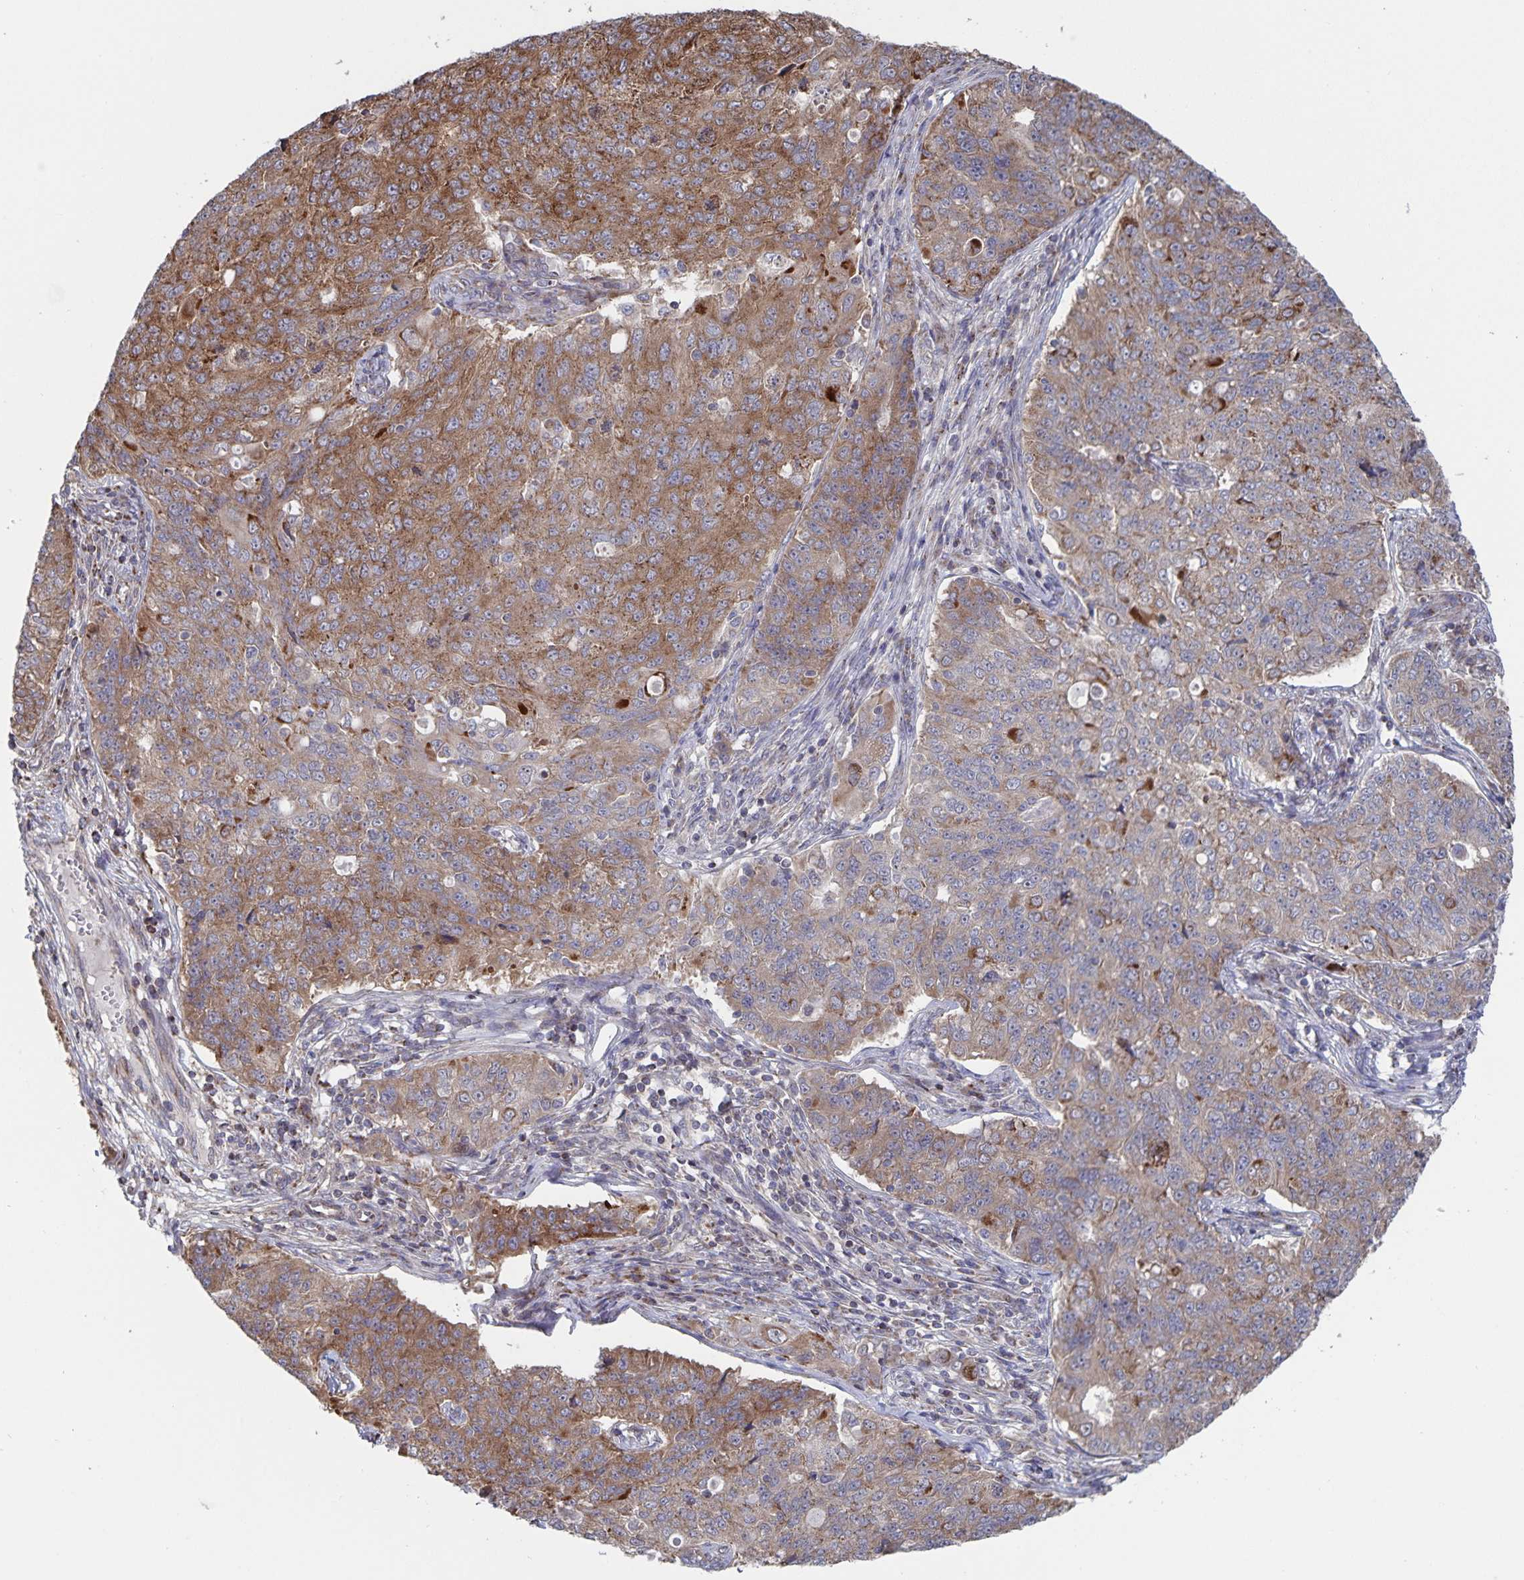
{"staining": {"intensity": "moderate", "quantity": ">75%", "location": "cytoplasmic/membranous"}, "tissue": "endometrial cancer", "cell_type": "Tumor cells", "image_type": "cancer", "snomed": [{"axis": "morphology", "description": "Adenocarcinoma, NOS"}, {"axis": "topography", "description": "Endometrium"}], "caption": "A photomicrograph of human endometrial adenocarcinoma stained for a protein demonstrates moderate cytoplasmic/membranous brown staining in tumor cells. The protein of interest is stained brown, and the nuclei are stained in blue (DAB IHC with brightfield microscopy, high magnification).", "gene": "ACACA", "patient": {"sex": "female", "age": 43}}